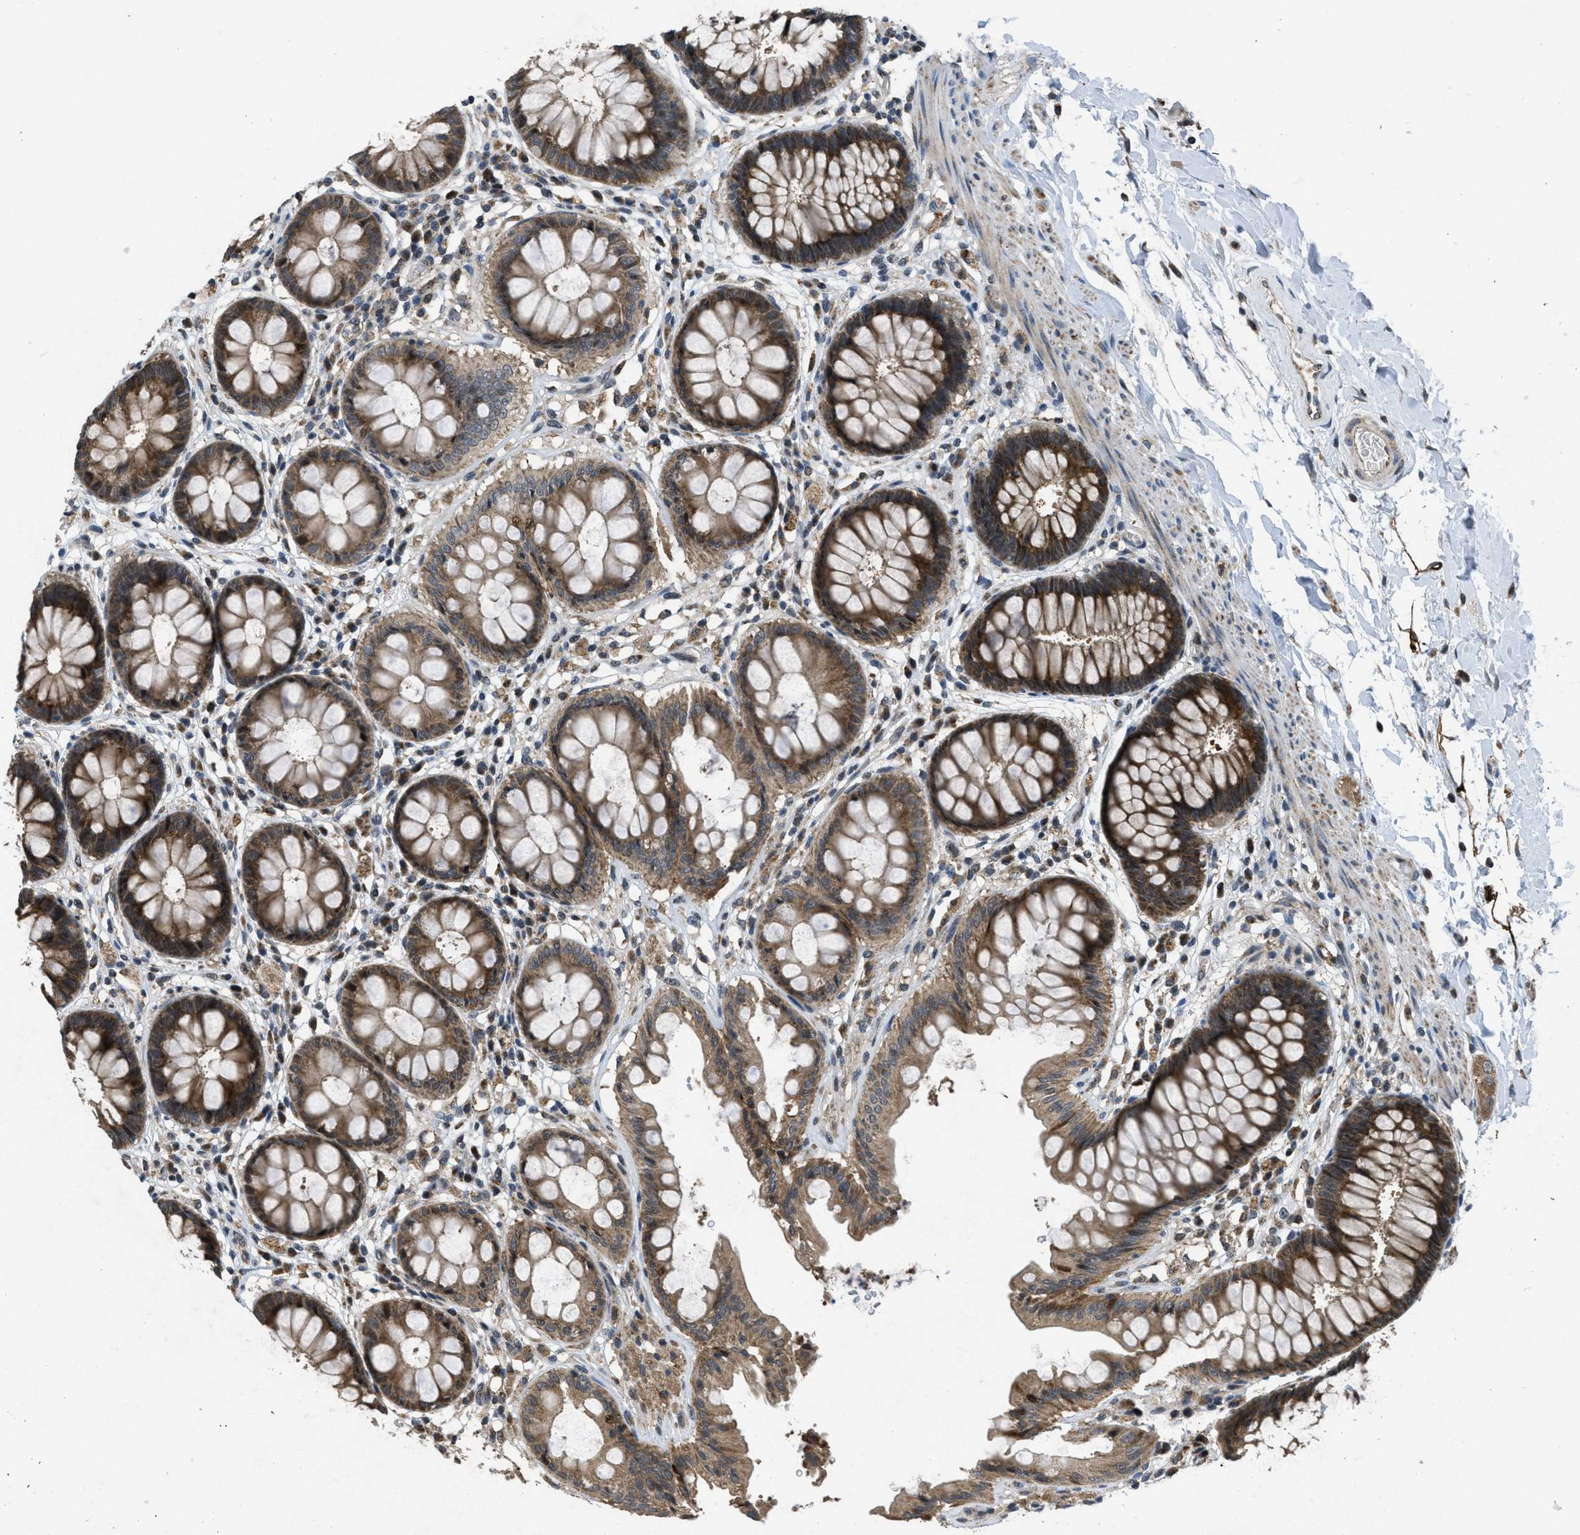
{"staining": {"intensity": "strong", "quantity": ">75%", "location": "cytoplasmic/membranous"}, "tissue": "rectum", "cell_type": "Glandular cells", "image_type": "normal", "snomed": [{"axis": "morphology", "description": "Normal tissue, NOS"}, {"axis": "topography", "description": "Rectum"}], "caption": "This histopathology image demonstrates benign rectum stained with immunohistochemistry to label a protein in brown. The cytoplasmic/membranous of glandular cells show strong positivity for the protein. Nuclei are counter-stained blue.", "gene": "PPP1R15A", "patient": {"sex": "female", "age": 46}}